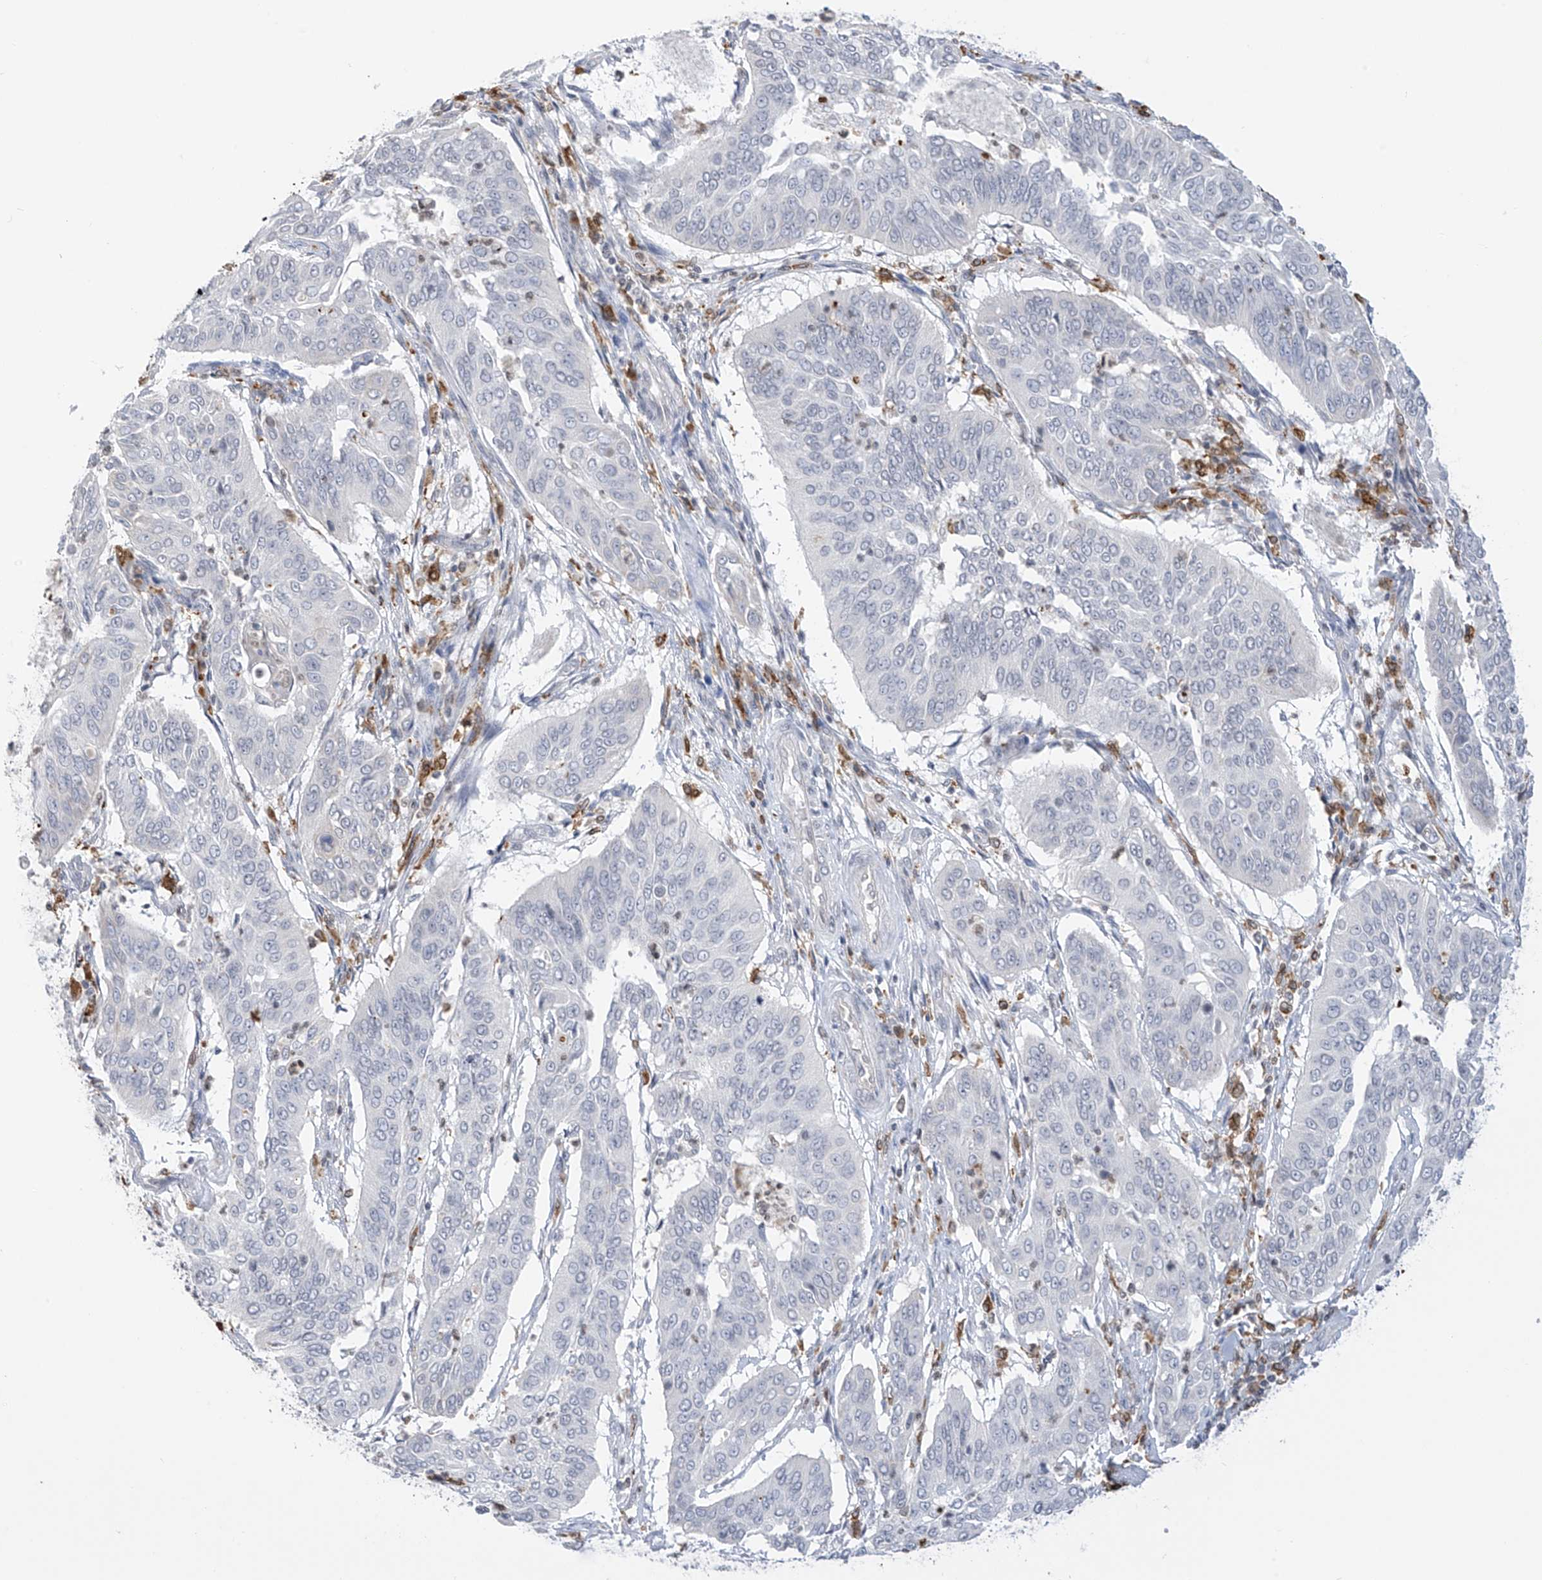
{"staining": {"intensity": "negative", "quantity": "none", "location": "none"}, "tissue": "cervical cancer", "cell_type": "Tumor cells", "image_type": "cancer", "snomed": [{"axis": "morphology", "description": "Normal tissue, NOS"}, {"axis": "morphology", "description": "Squamous cell carcinoma, NOS"}, {"axis": "topography", "description": "Cervix"}], "caption": "This is a image of immunohistochemistry staining of squamous cell carcinoma (cervical), which shows no expression in tumor cells.", "gene": "TBXAS1", "patient": {"sex": "female", "age": 39}}